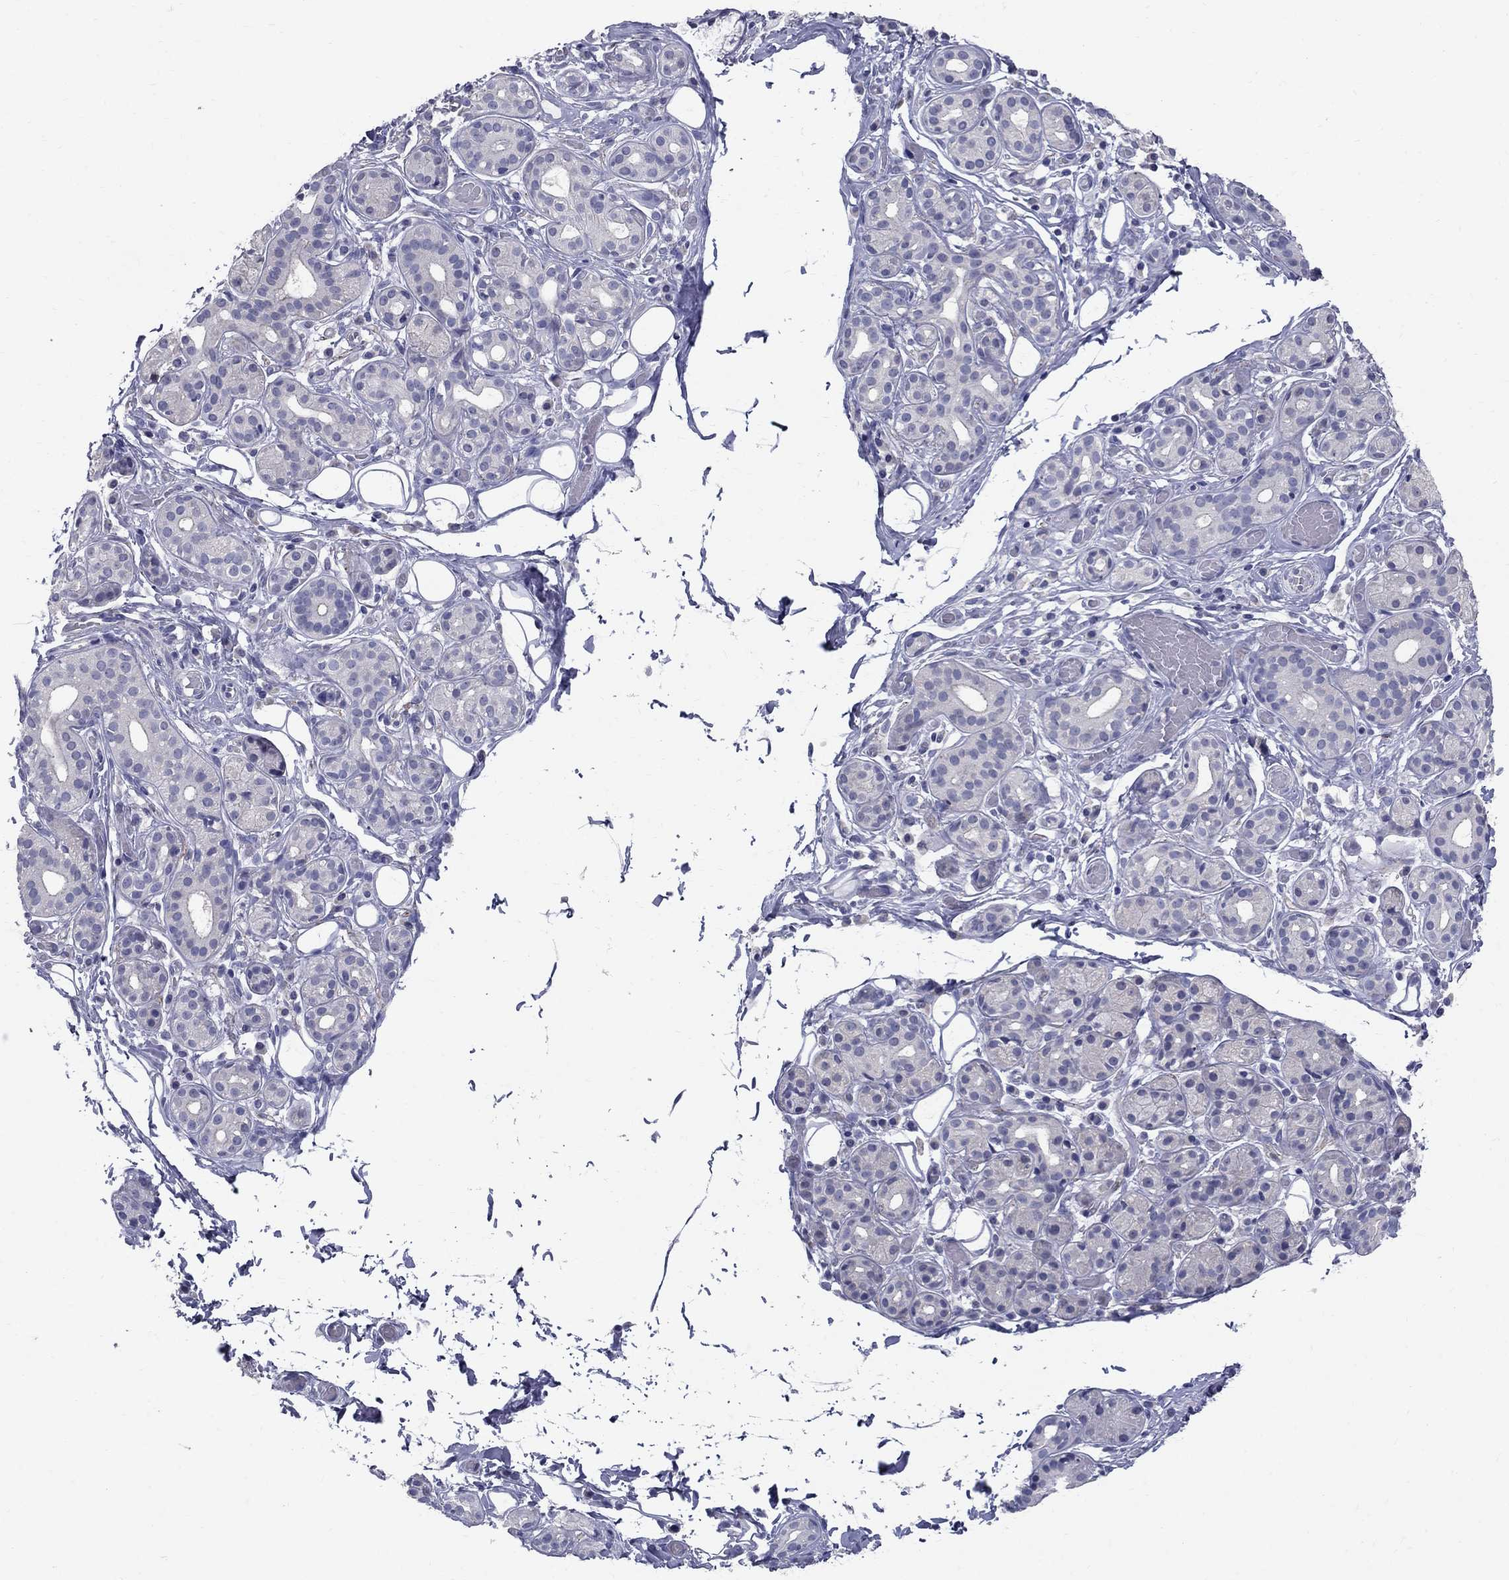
{"staining": {"intensity": "negative", "quantity": "none", "location": "none"}, "tissue": "salivary gland", "cell_type": "Glandular cells", "image_type": "normal", "snomed": [{"axis": "morphology", "description": "Normal tissue, NOS"}, {"axis": "topography", "description": "Salivary gland"}, {"axis": "topography", "description": "Peripheral nerve tissue"}], "caption": "The immunohistochemistry (IHC) histopathology image has no significant staining in glandular cells of salivary gland. (DAB (3,3'-diaminobenzidine) immunohistochemistry, high magnification).", "gene": "TP53TG5", "patient": {"sex": "male", "age": 71}}